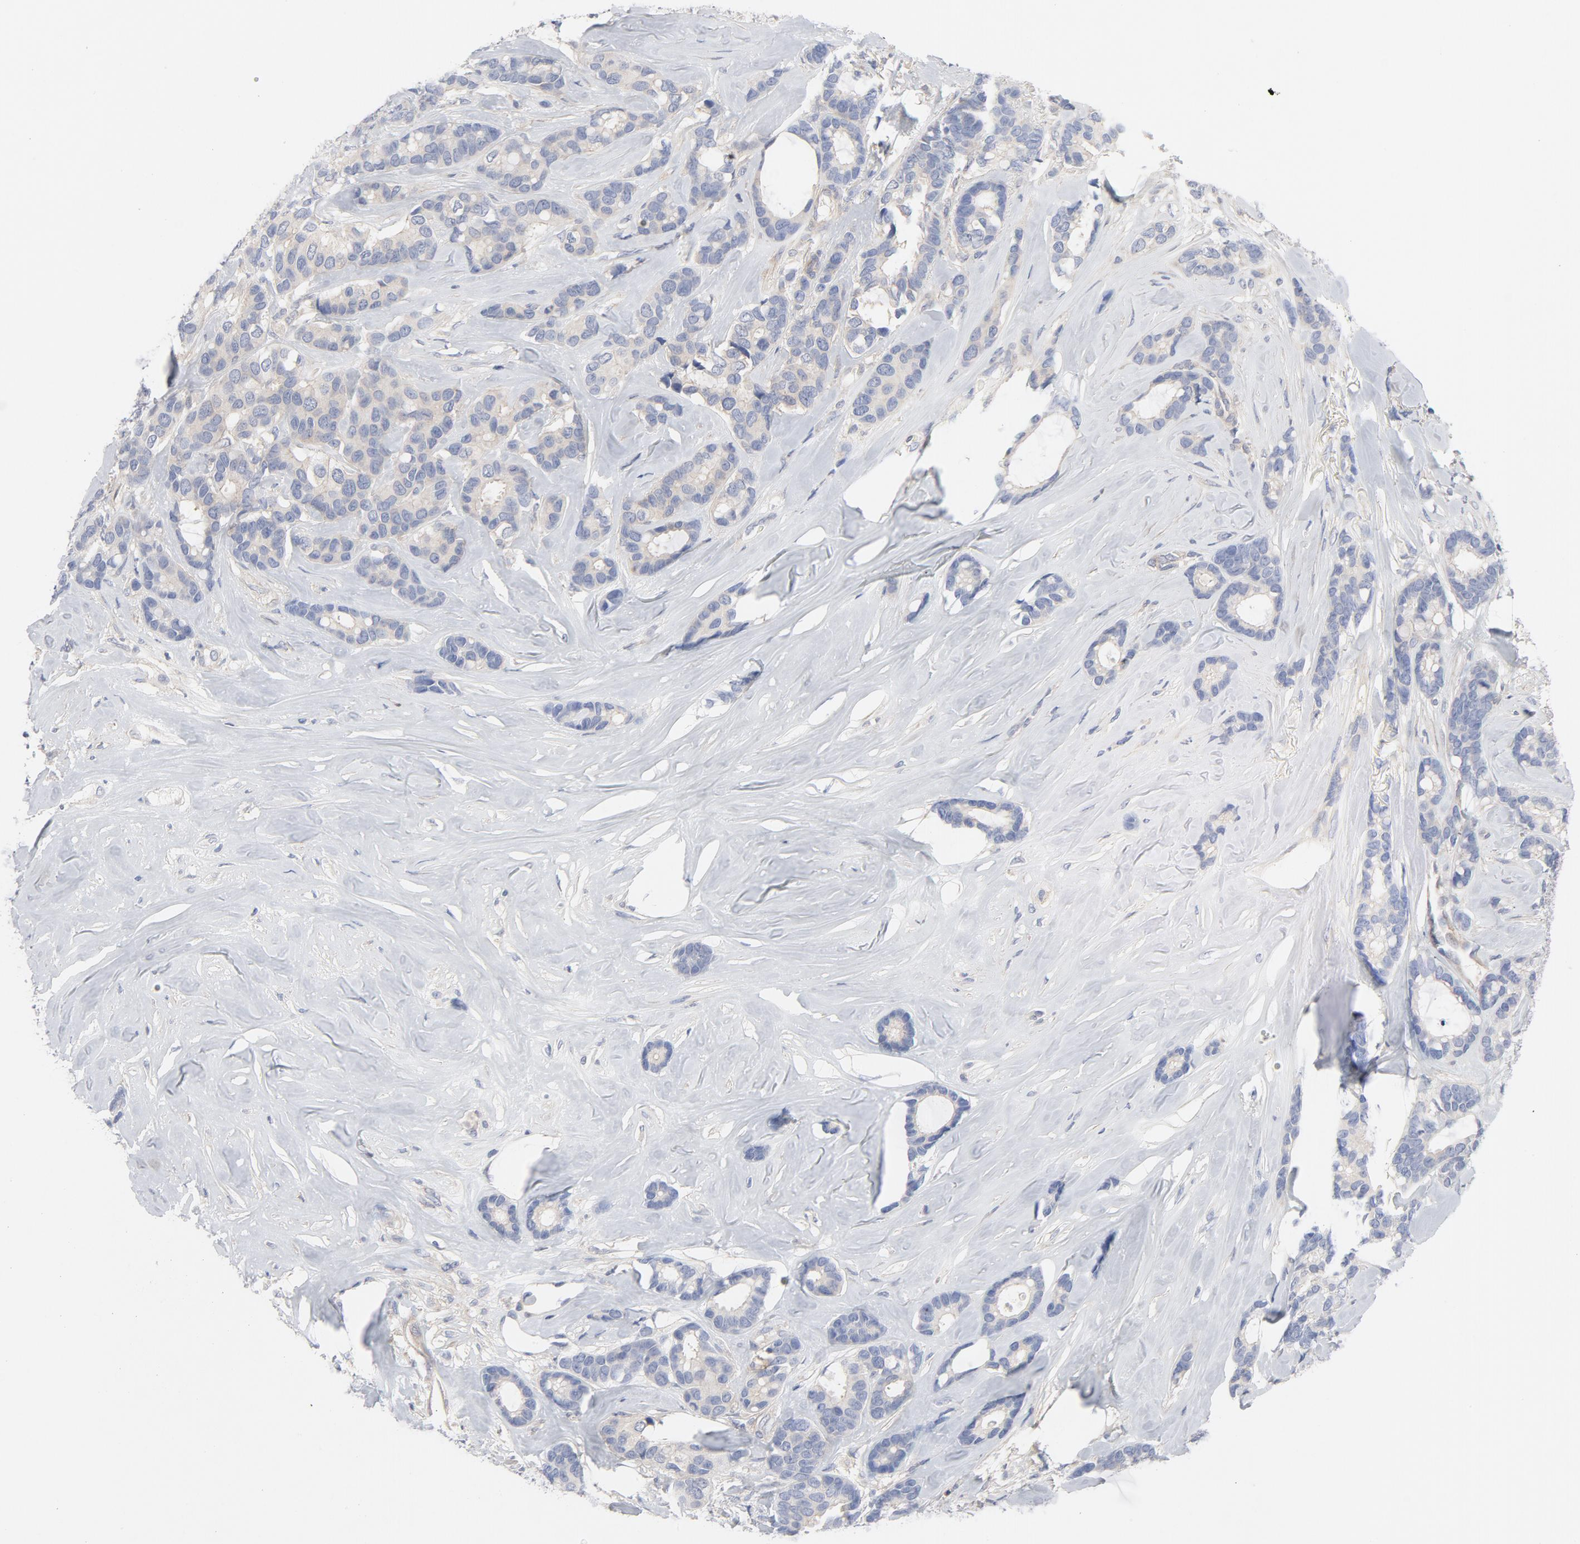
{"staining": {"intensity": "weak", "quantity": ">75%", "location": "cytoplasmic/membranous"}, "tissue": "breast cancer", "cell_type": "Tumor cells", "image_type": "cancer", "snomed": [{"axis": "morphology", "description": "Duct carcinoma"}, {"axis": "topography", "description": "Breast"}], "caption": "High-power microscopy captured an immunohistochemistry photomicrograph of breast cancer (invasive ductal carcinoma), revealing weak cytoplasmic/membranous expression in approximately >75% of tumor cells. (DAB IHC, brown staining for protein, blue staining for nuclei).", "gene": "ROCK1", "patient": {"sex": "female", "age": 87}}